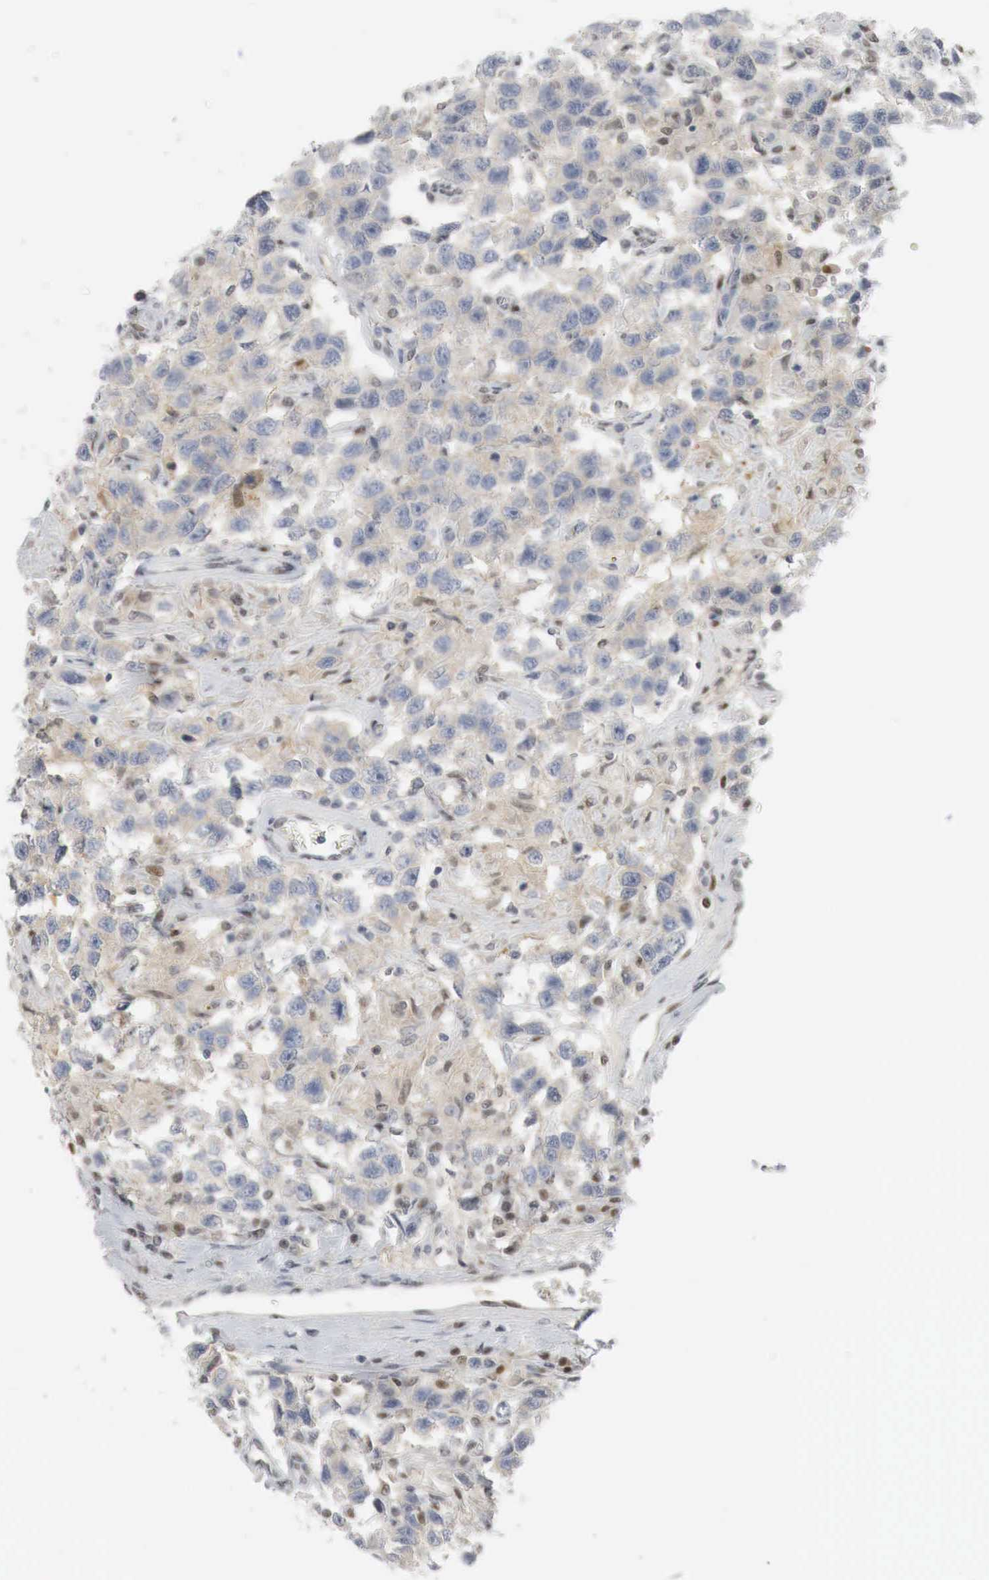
{"staining": {"intensity": "weak", "quantity": "<25%", "location": "cytoplasmic/membranous,nuclear"}, "tissue": "testis cancer", "cell_type": "Tumor cells", "image_type": "cancer", "snomed": [{"axis": "morphology", "description": "Seminoma, NOS"}, {"axis": "topography", "description": "Testis"}], "caption": "Tumor cells show no significant staining in testis cancer. (DAB (3,3'-diaminobenzidine) immunohistochemistry with hematoxylin counter stain).", "gene": "MYC", "patient": {"sex": "male", "age": 41}}